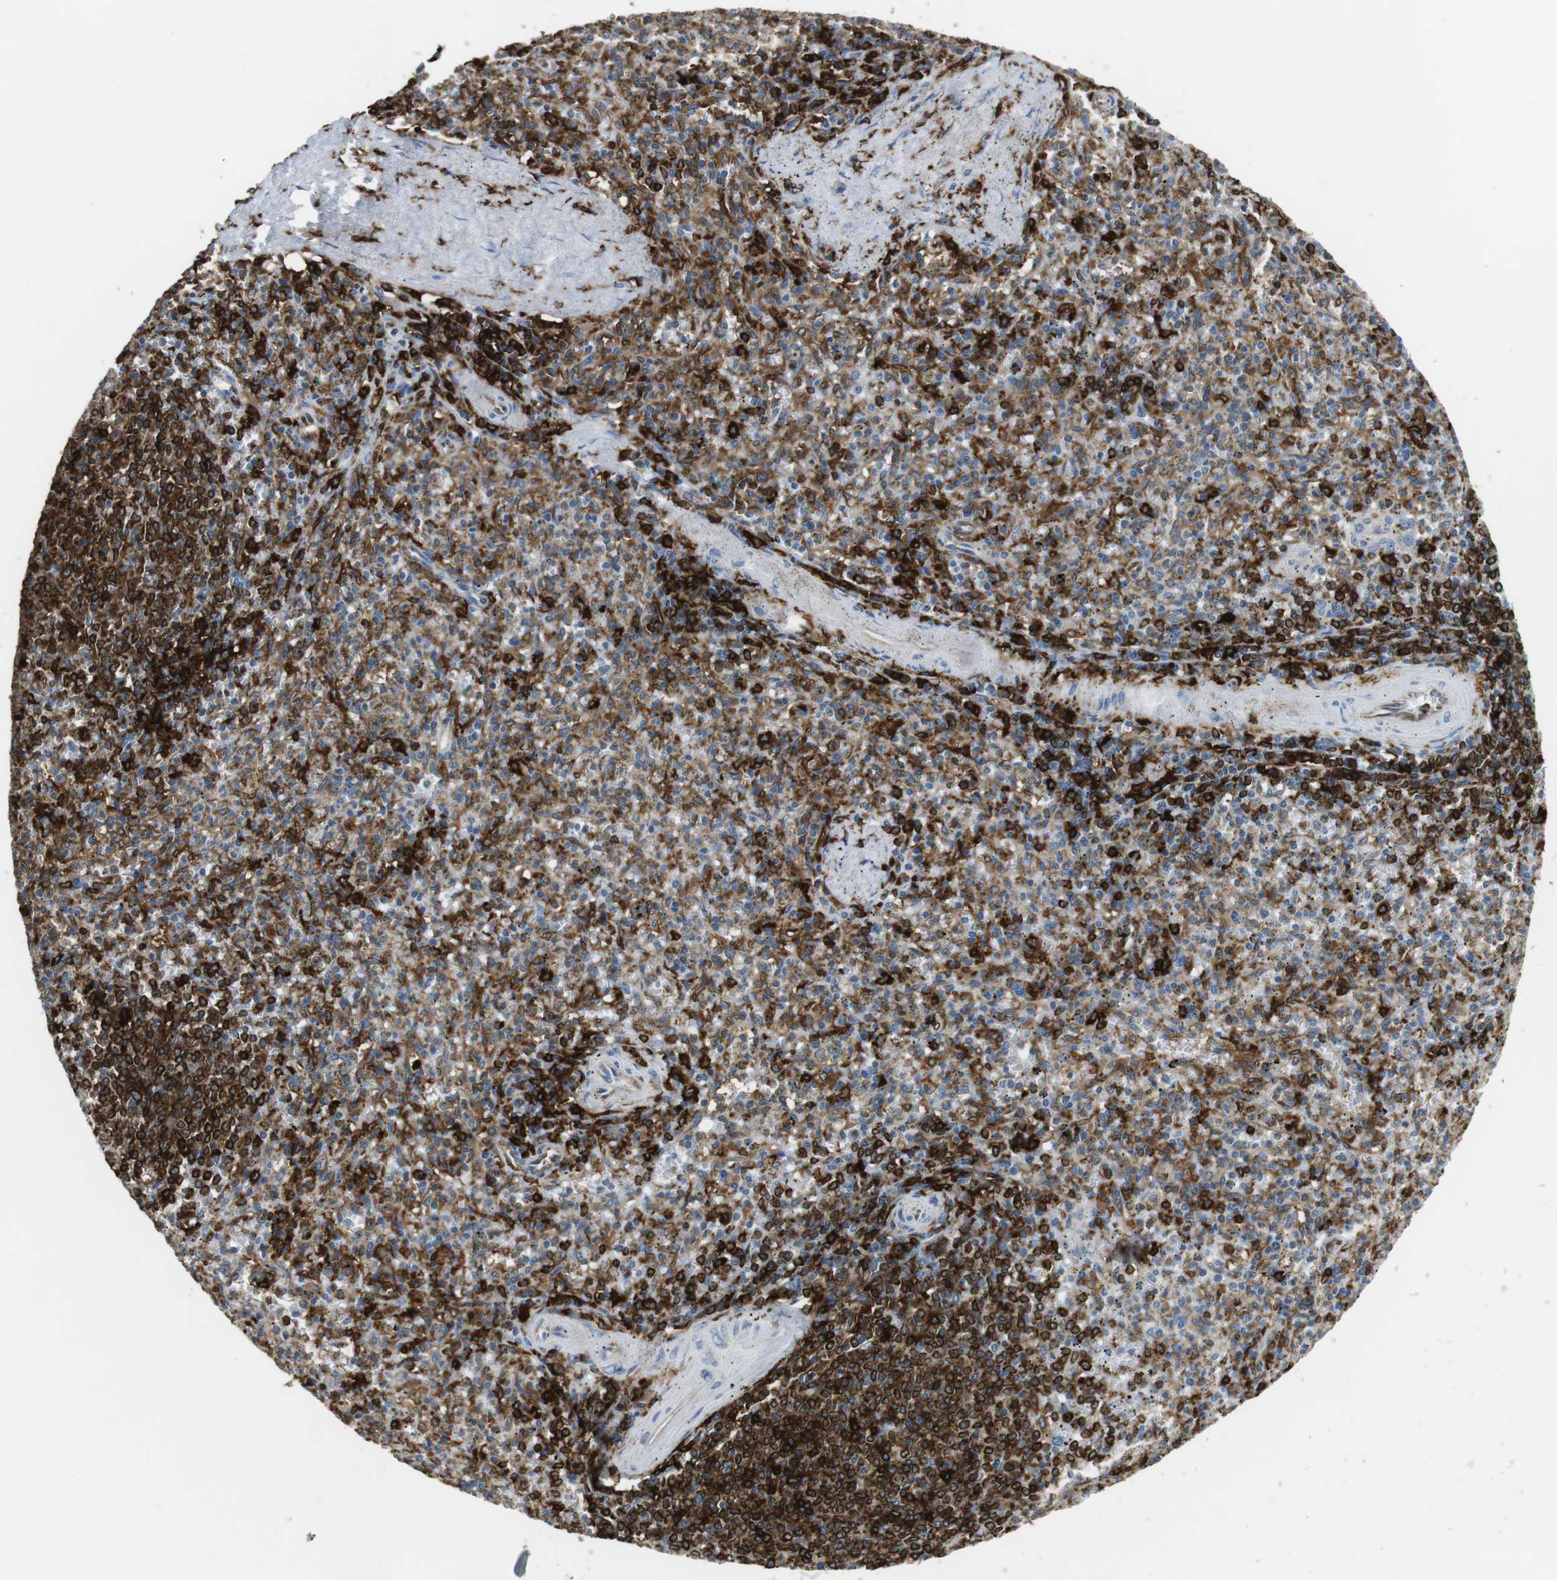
{"staining": {"intensity": "moderate", "quantity": ">75%", "location": "cytoplasmic/membranous"}, "tissue": "spleen", "cell_type": "Cells in red pulp", "image_type": "normal", "snomed": [{"axis": "morphology", "description": "Normal tissue, NOS"}, {"axis": "topography", "description": "Spleen"}], "caption": "Immunohistochemical staining of unremarkable human spleen shows moderate cytoplasmic/membranous protein expression in approximately >75% of cells in red pulp. Using DAB (3,3'-diaminobenzidine) (brown) and hematoxylin (blue) stains, captured at high magnification using brightfield microscopy.", "gene": "HLA", "patient": {"sex": "male", "age": 72}}